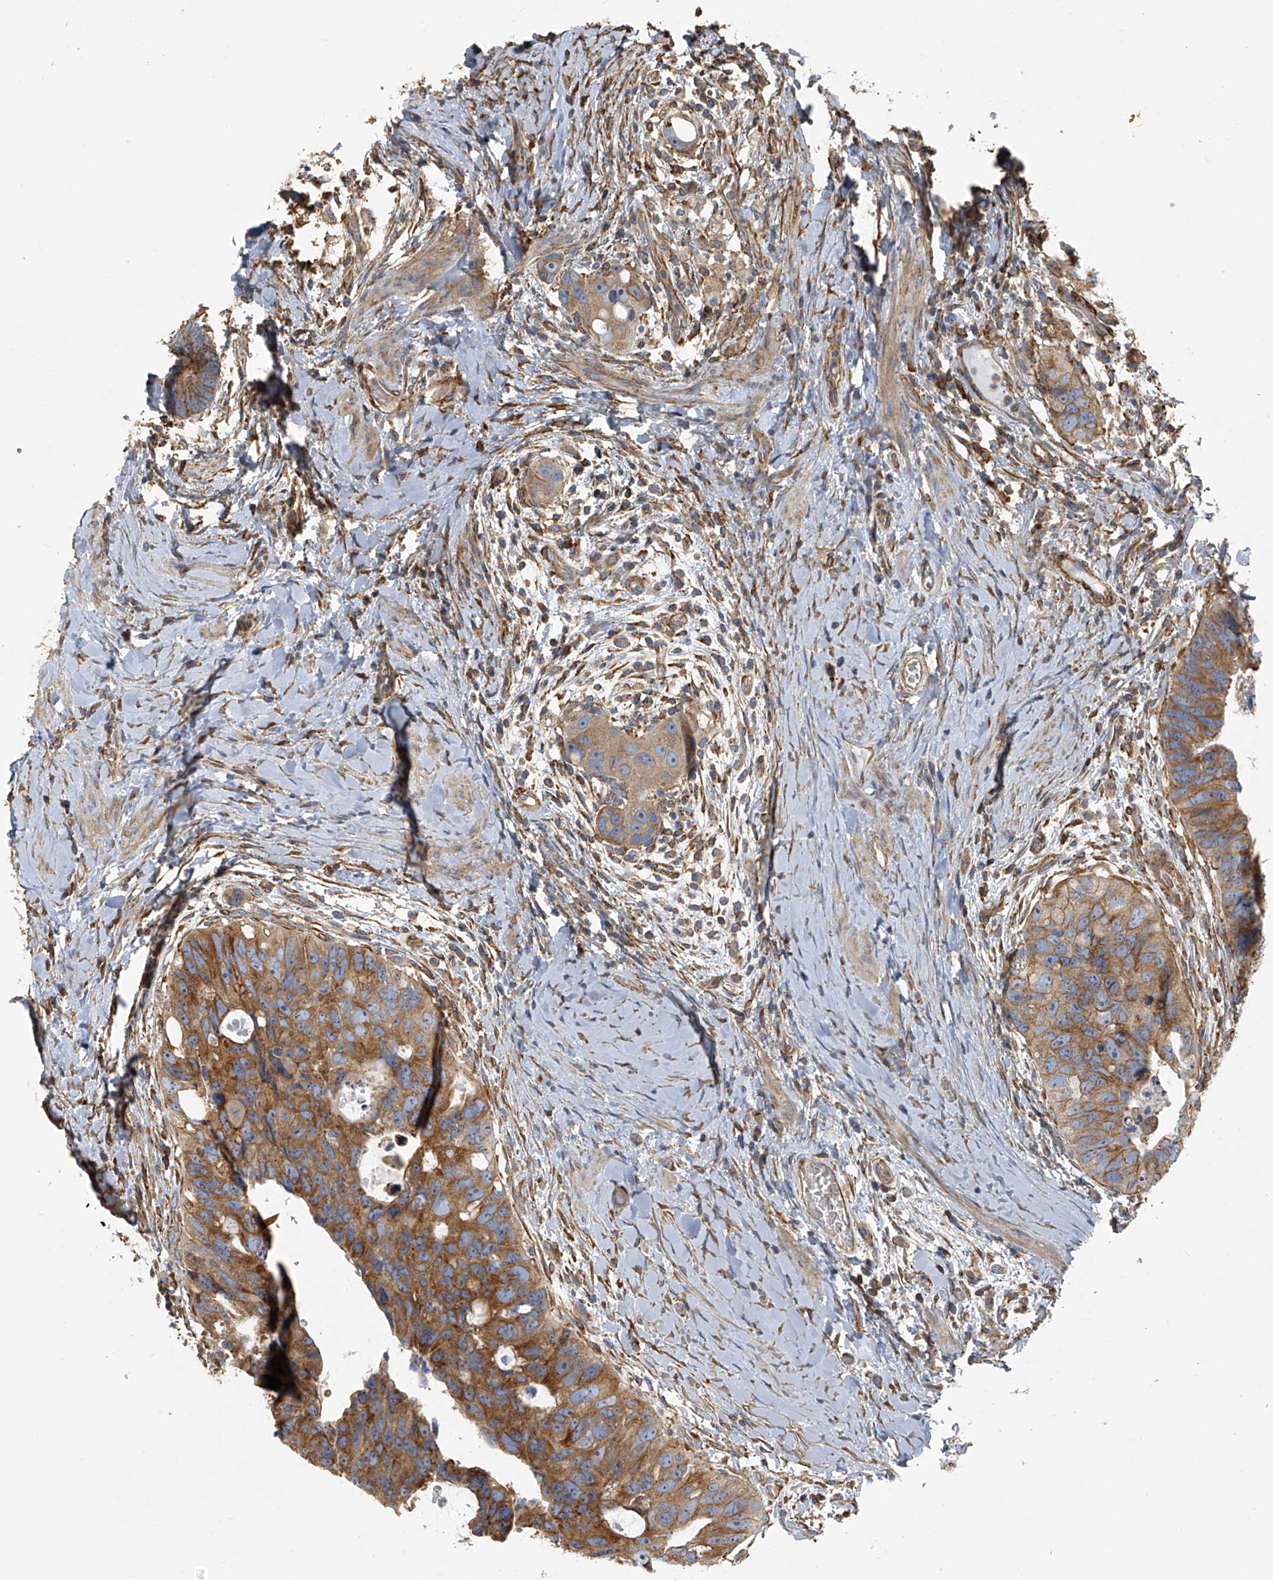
{"staining": {"intensity": "moderate", "quantity": ">75%", "location": "cytoplasmic/membranous"}, "tissue": "colorectal cancer", "cell_type": "Tumor cells", "image_type": "cancer", "snomed": [{"axis": "morphology", "description": "Adenocarcinoma, NOS"}, {"axis": "topography", "description": "Rectum"}], "caption": "Adenocarcinoma (colorectal) stained with a protein marker exhibits moderate staining in tumor cells.", "gene": "SEPTIN7", "patient": {"sex": "male", "age": 59}}